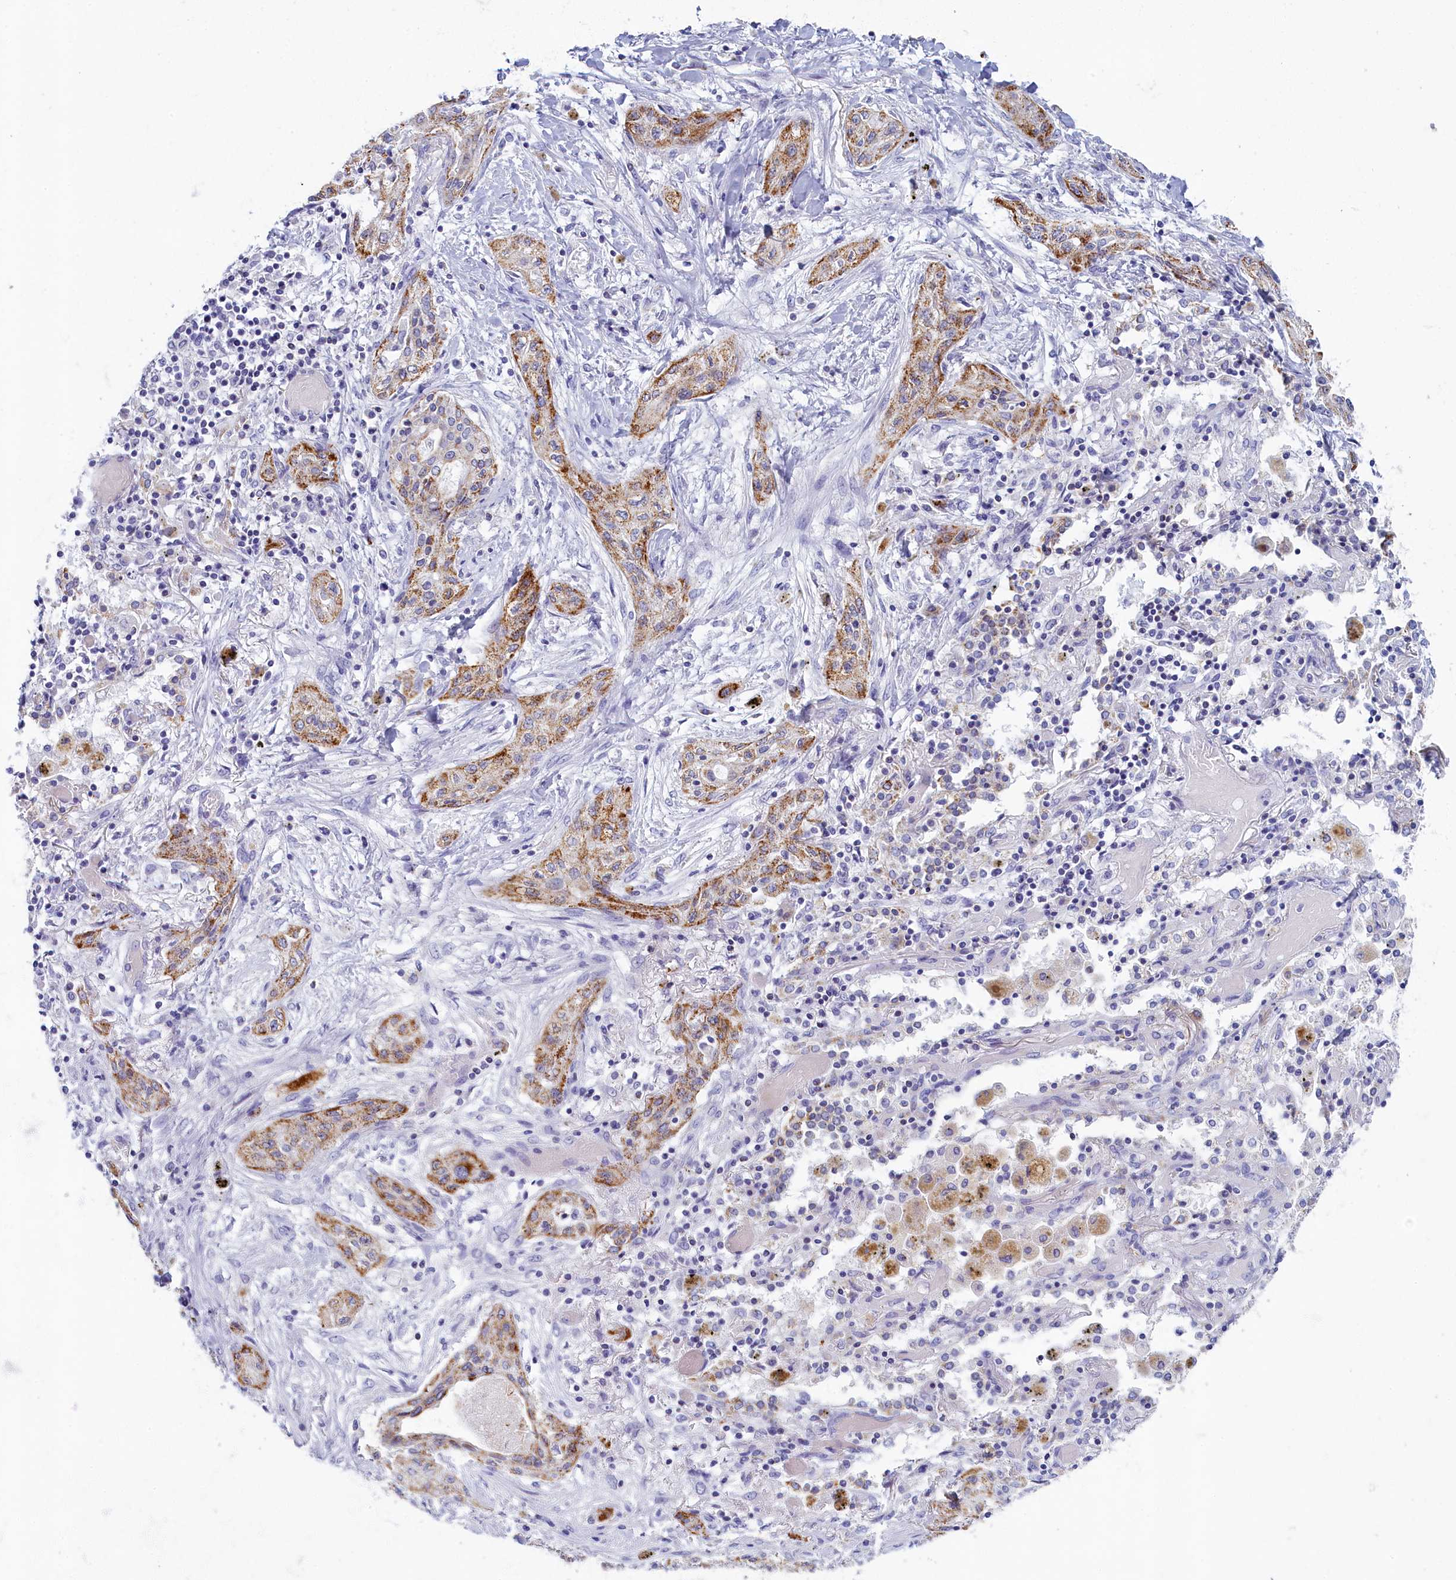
{"staining": {"intensity": "moderate", "quantity": ">75%", "location": "cytoplasmic/membranous"}, "tissue": "lung cancer", "cell_type": "Tumor cells", "image_type": "cancer", "snomed": [{"axis": "morphology", "description": "Squamous cell carcinoma, NOS"}, {"axis": "topography", "description": "Lung"}], "caption": "This histopathology image demonstrates immunohistochemistry (IHC) staining of human lung cancer, with medium moderate cytoplasmic/membranous staining in about >75% of tumor cells.", "gene": "OCIAD2", "patient": {"sex": "female", "age": 47}}